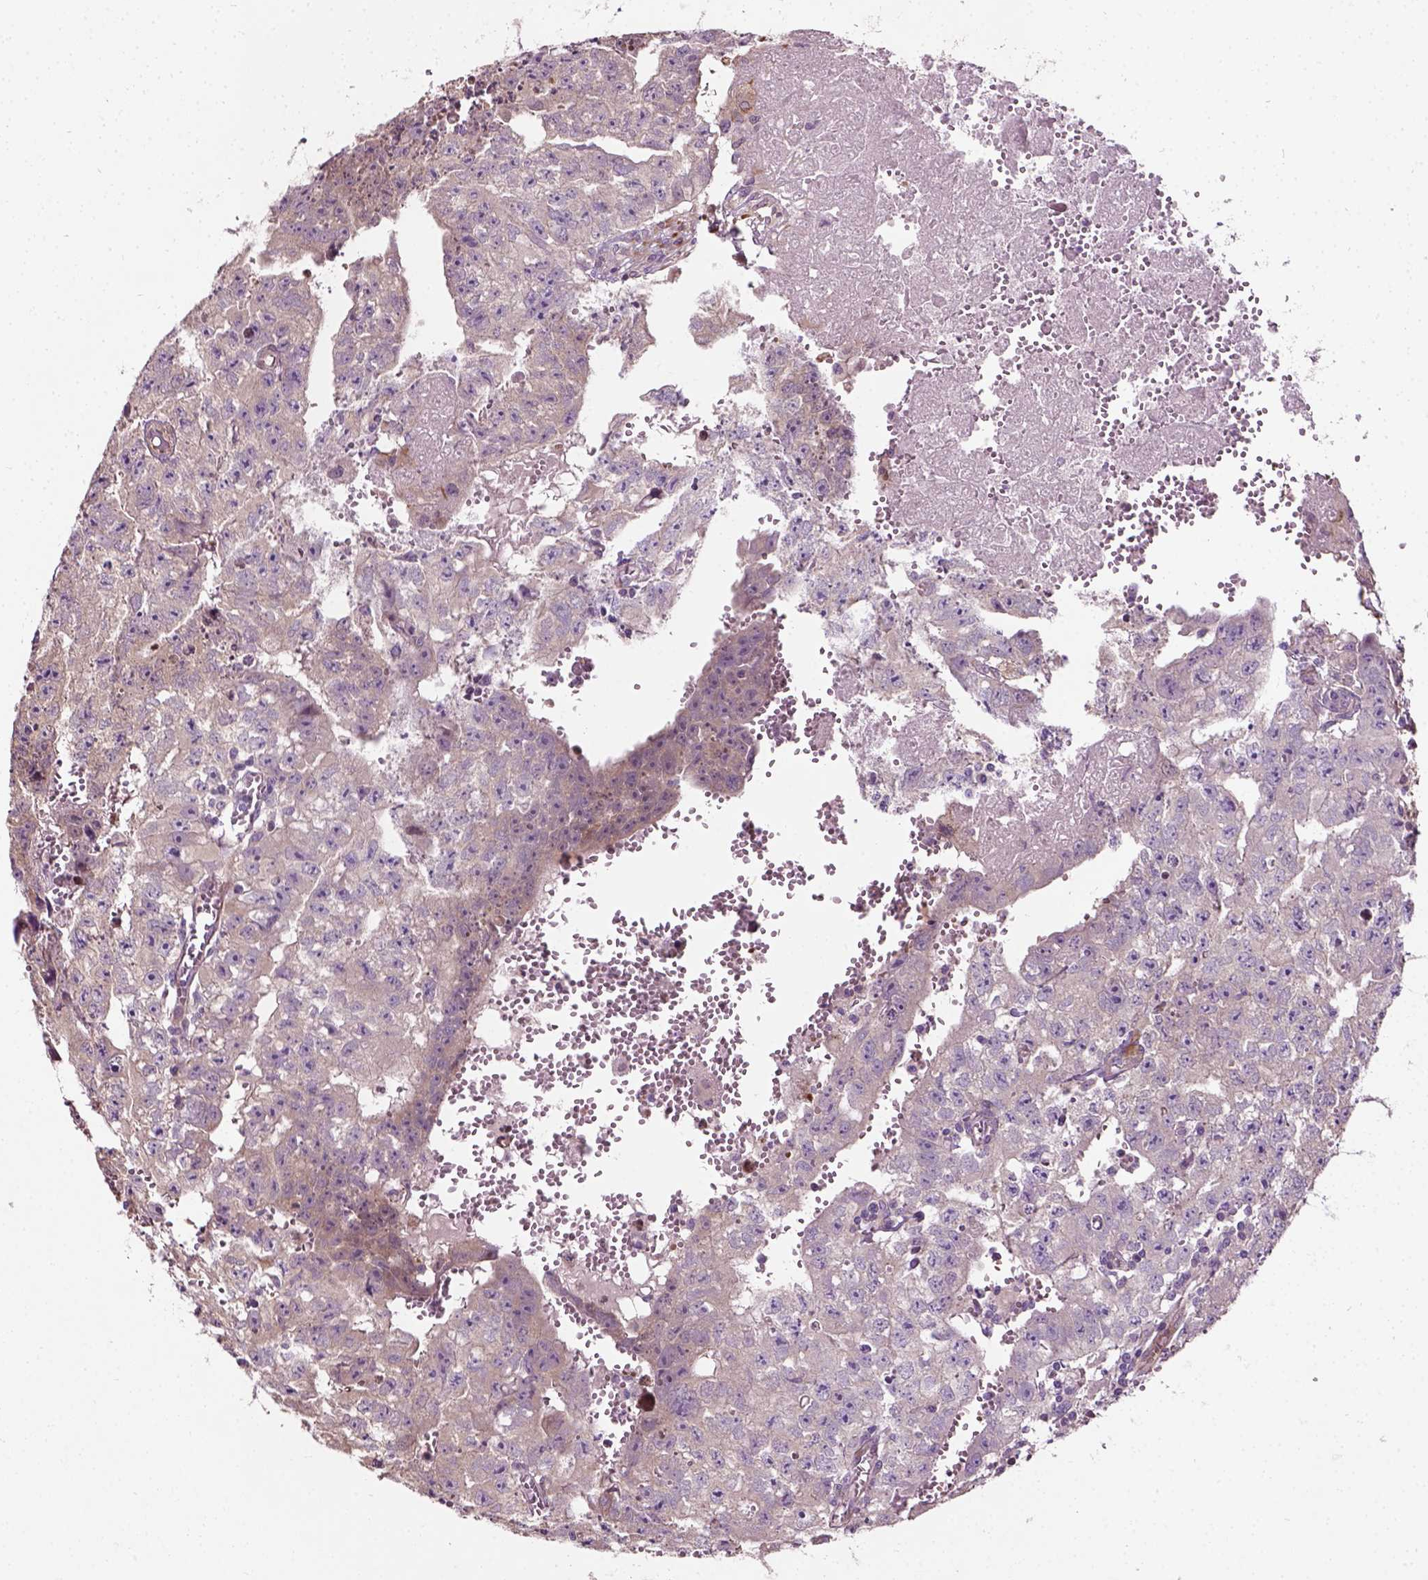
{"staining": {"intensity": "weak", "quantity": "25%-75%", "location": "cytoplasmic/membranous"}, "tissue": "testis cancer", "cell_type": "Tumor cells", "image_type": "cancer", "snomed": [{"axis": "morphology", "description": "Carcinoma, Embryonal, NOS"}, {"axis": "morphology", "description": "Teratoma, malignant, NOS"}, {"axis": "topography", "description": "Testis"}], "caption": "The histopathology image reveals staining of testis malignant teratoma, revealing weak cytoplasmic/membranous protein expression (brown color) within tumor cells. (IHC, brightfield microscopy, high magnification).", "gene": "PKP3", "patient": {"sex": "male", "age": 24}}